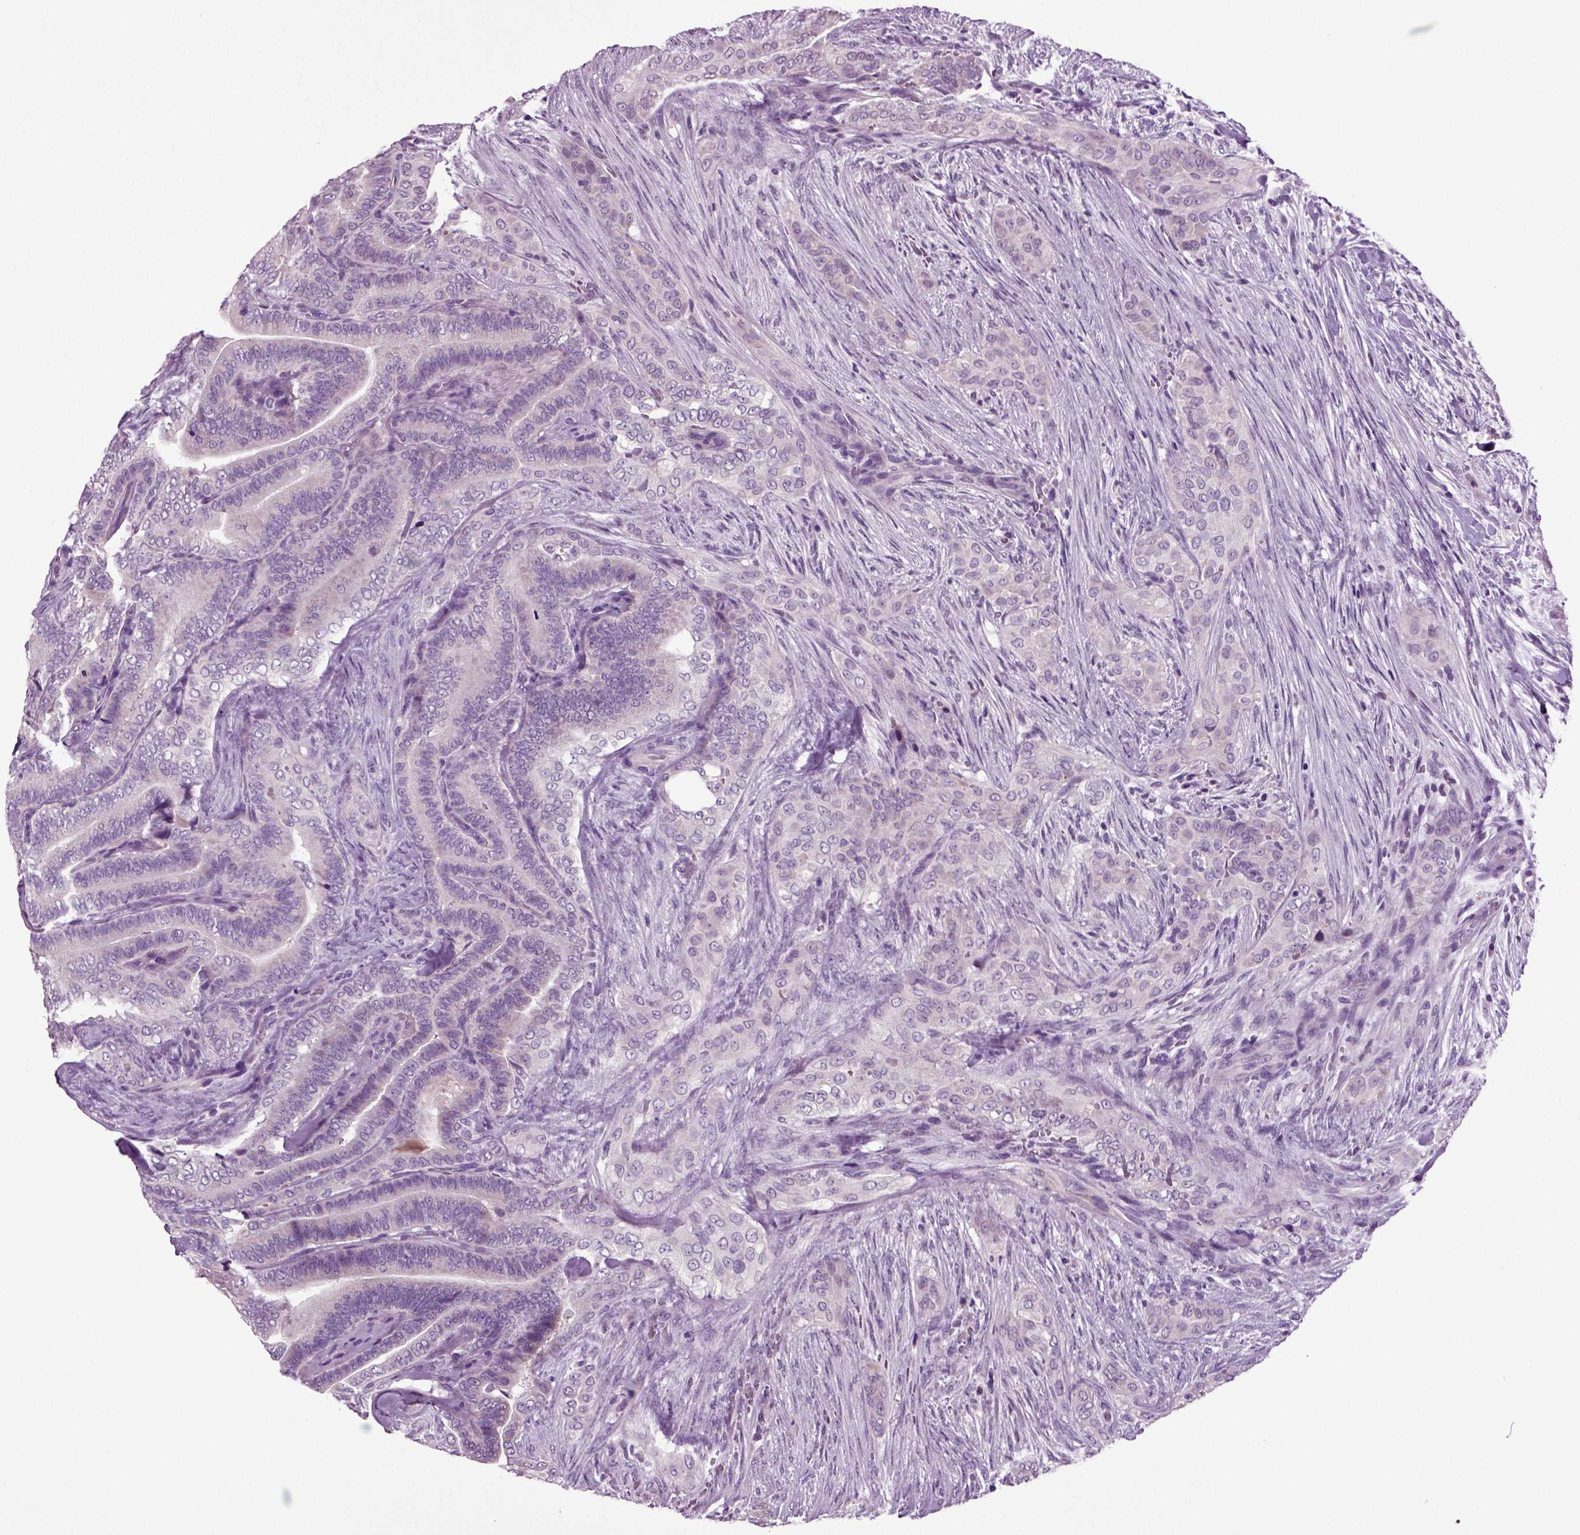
{"staining": {"intensity": "negative", "quantity": "none", "location": "none"}, "tissue": "thyroid cancer", "cell_type": "Tumor cells", "image_type": "cancer", "snomed": [{"axis": "morphology", "description": "Papillary adenocarcinoma, NOS"}, {"axis": "topography", "description": "Thyroid gland"}], "caption": "Micrograph shows no significant protein positivity in tumor cells of papillary adenocarcinoma (thyroid). (DAB immunohistochemistry (IHC), high magnification).", "gene": "FGF11", "patient": {"sex": "male", "age": 61}}